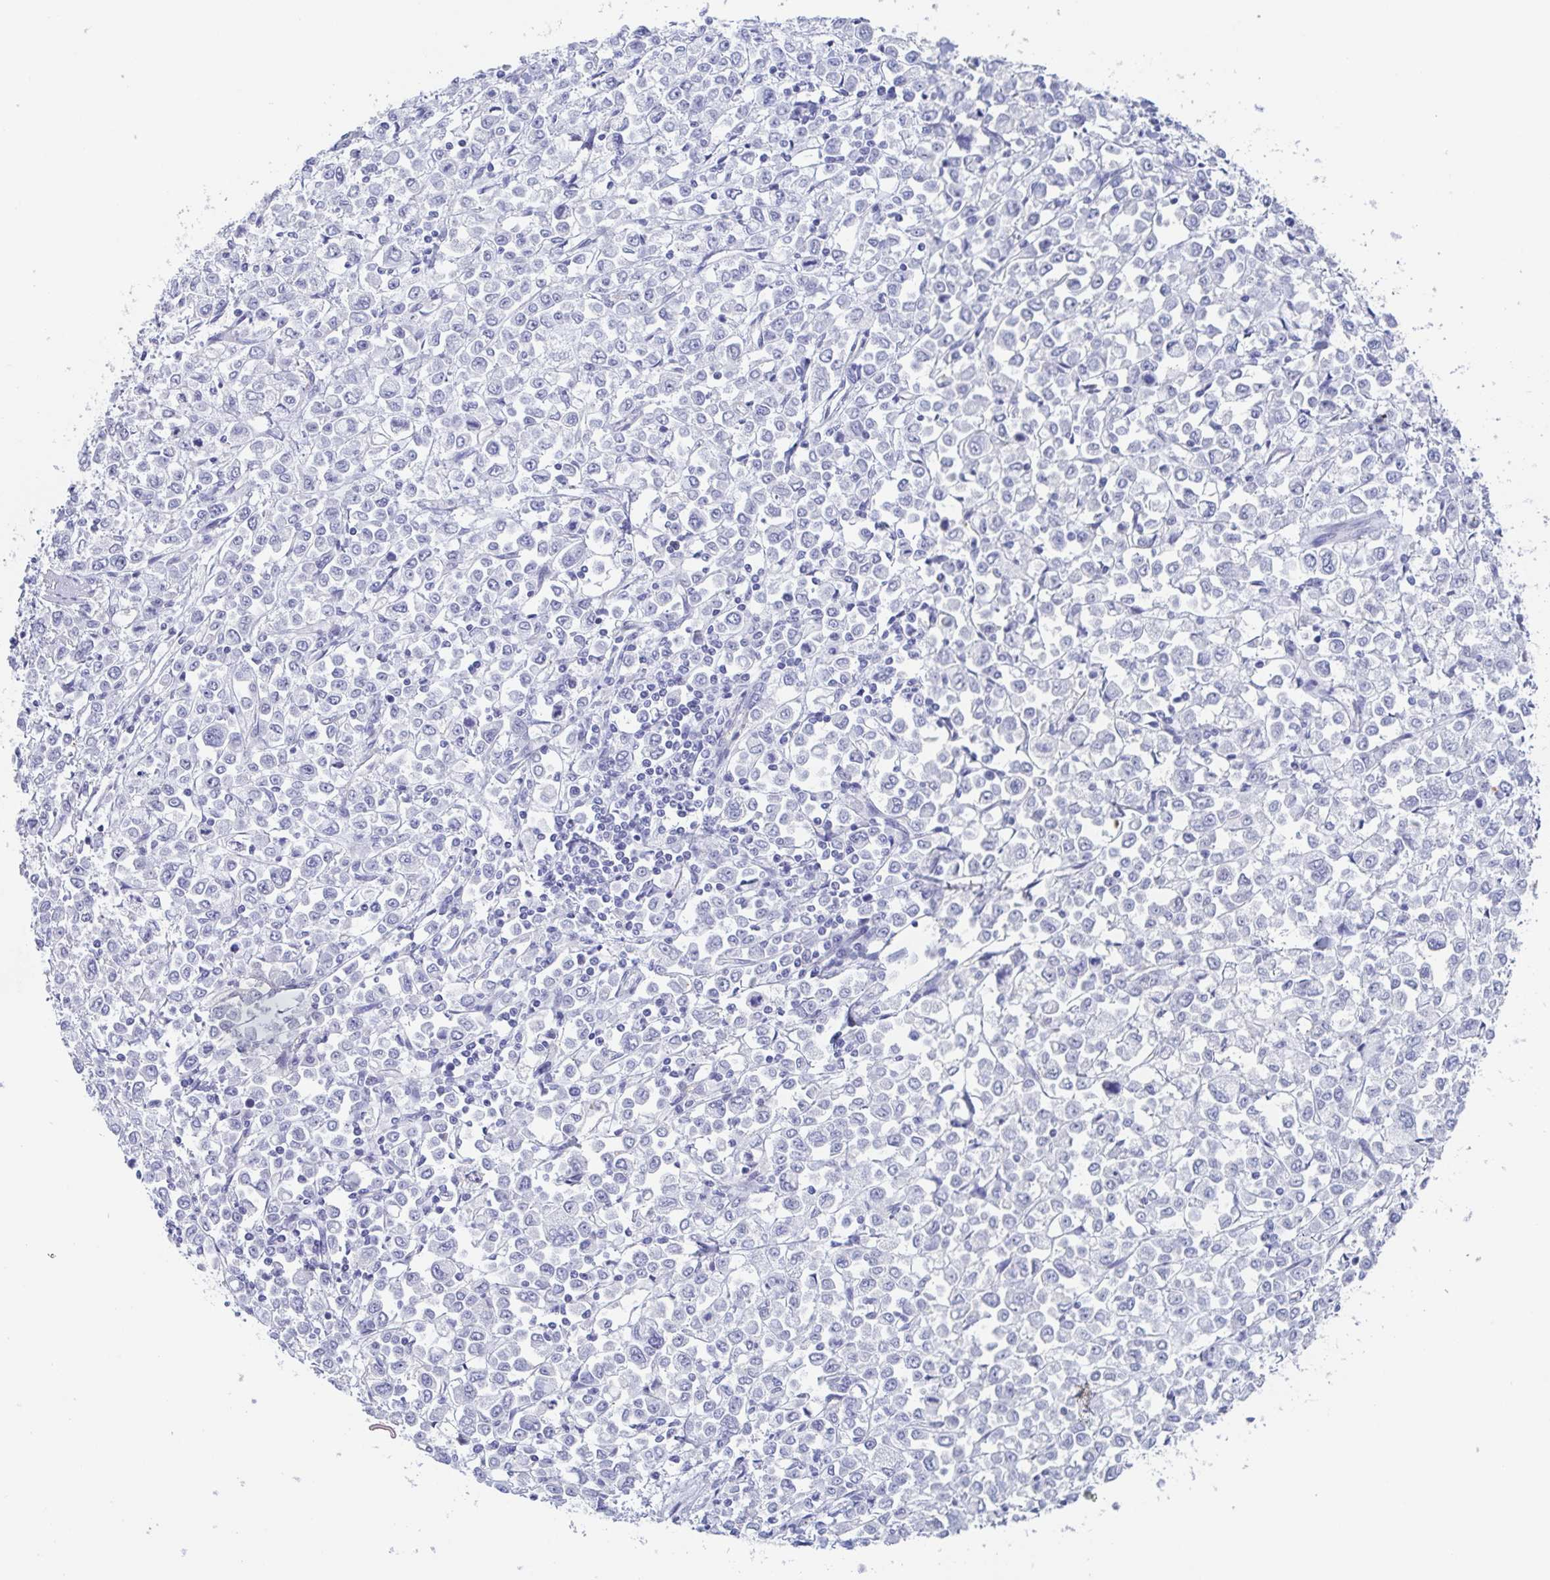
{"staining": {"intensity": "negative", "quantity": "none", "location": "none"}, "tissue": "stomach cancer", "cell_type": "Tumor cells", "image_type": "cancer", "snomed": [{"axis": "morphology", "description": "Adenocarcinoma, NOS"}, {"axis": "topography", "description": "Stomach, upper"}], "caption": "IHC micrograph of neoplastic tissue: human stomach cancer stained with DAB (3,3'-diaminobenzidine) demonstrates no significant protein staining in tumor cells.", "gene": "TEX12", "patient": {"sex": "male", "age": 70}}